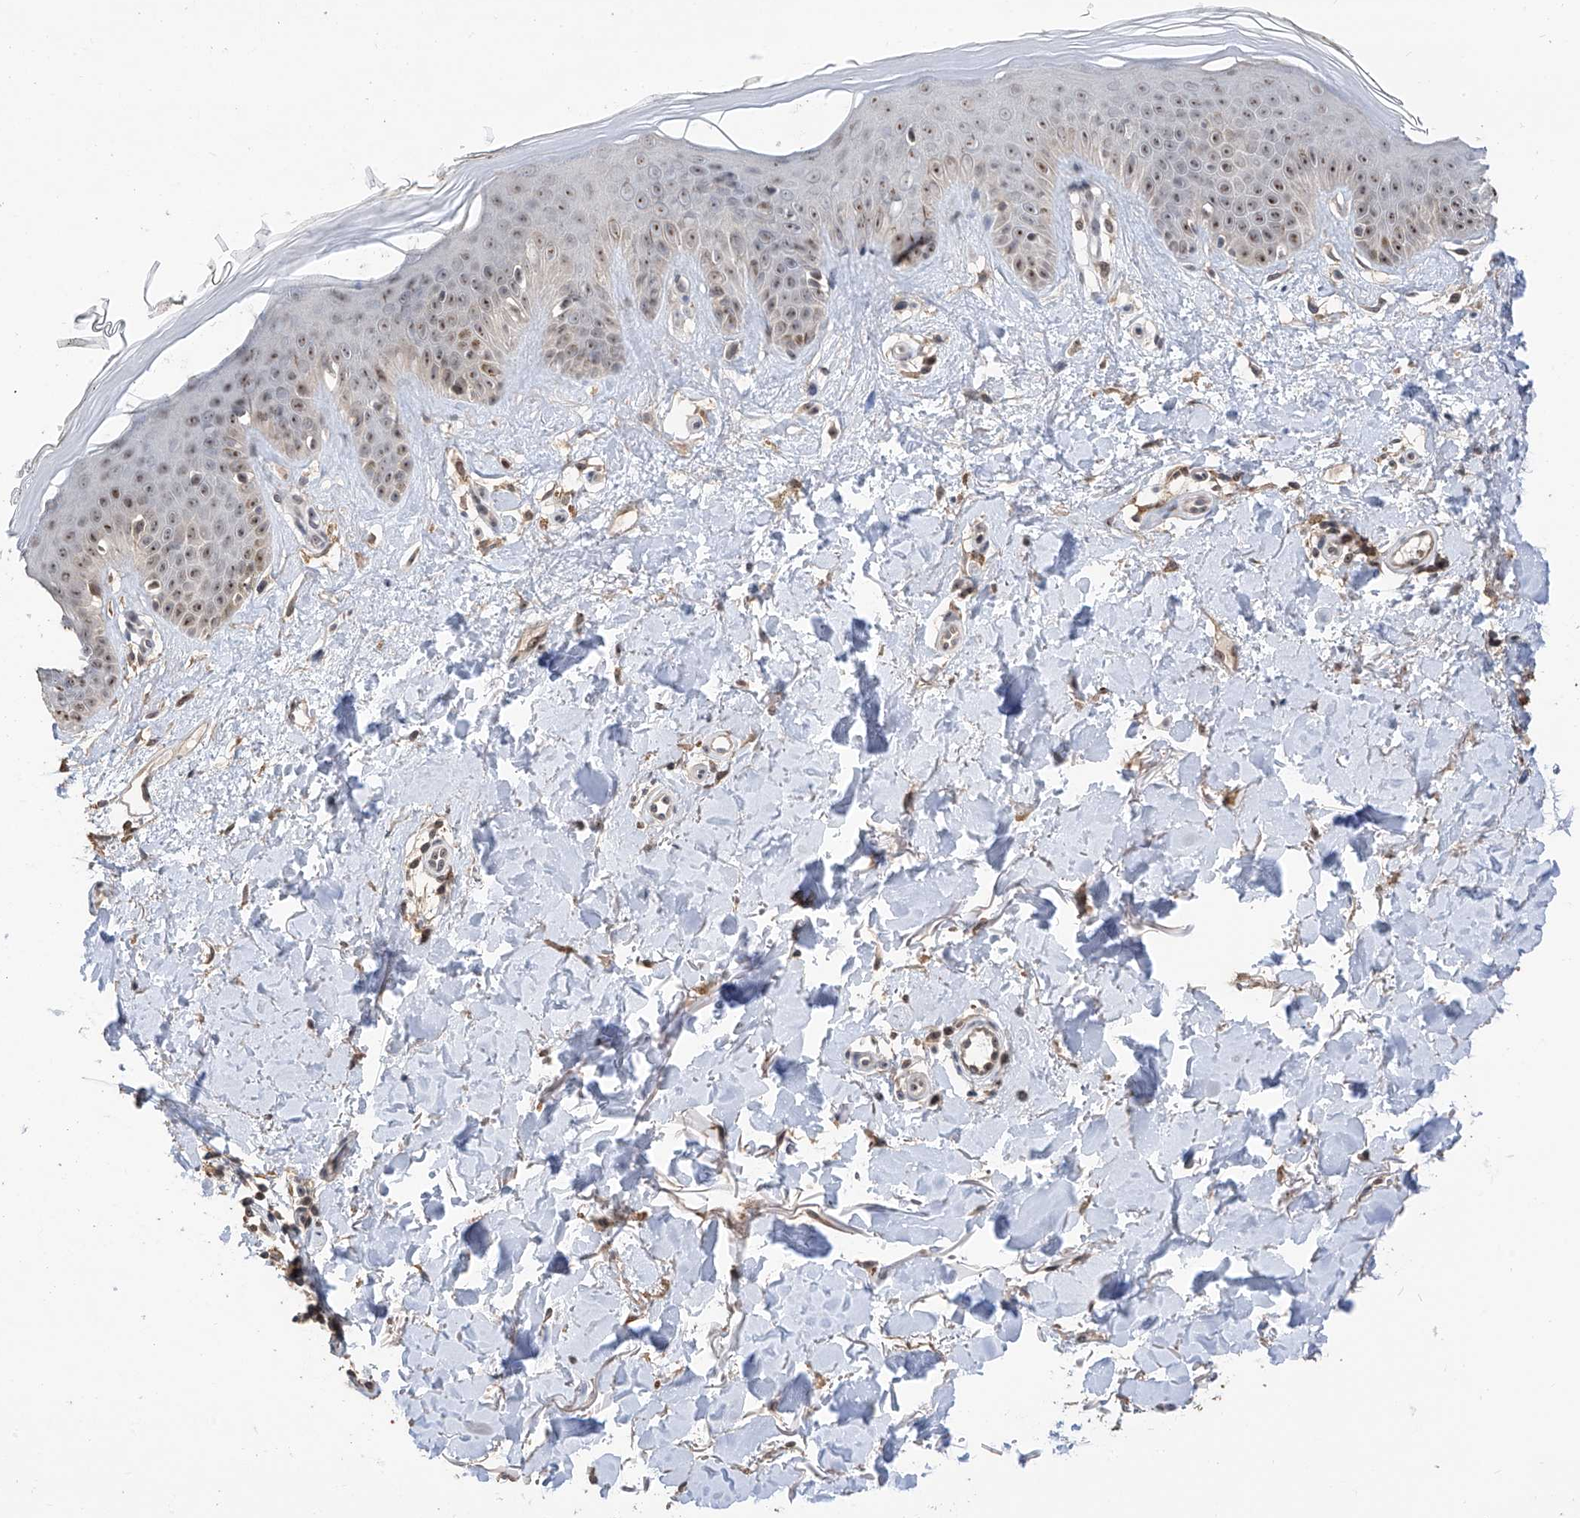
{"staining": {"intensity": "moderate", "quantity": ">75%", "location": "cytoplasmic/membranous"}, "tissue": "skin", "cell_type": "Fibroblasts", "image_type": "normal", "snomed": [{"axis": "morphology", "description": "Normal tissue, NOS"}, {"axis": "topography", "description": "Skin"}], "caption": "A brown stain shows moderate cytoplasmic/membranous positivity of a protein in fibroblasts of benign skin.", "gene": "C1orf131", "patient": {"sex": "female", "age": 64}}